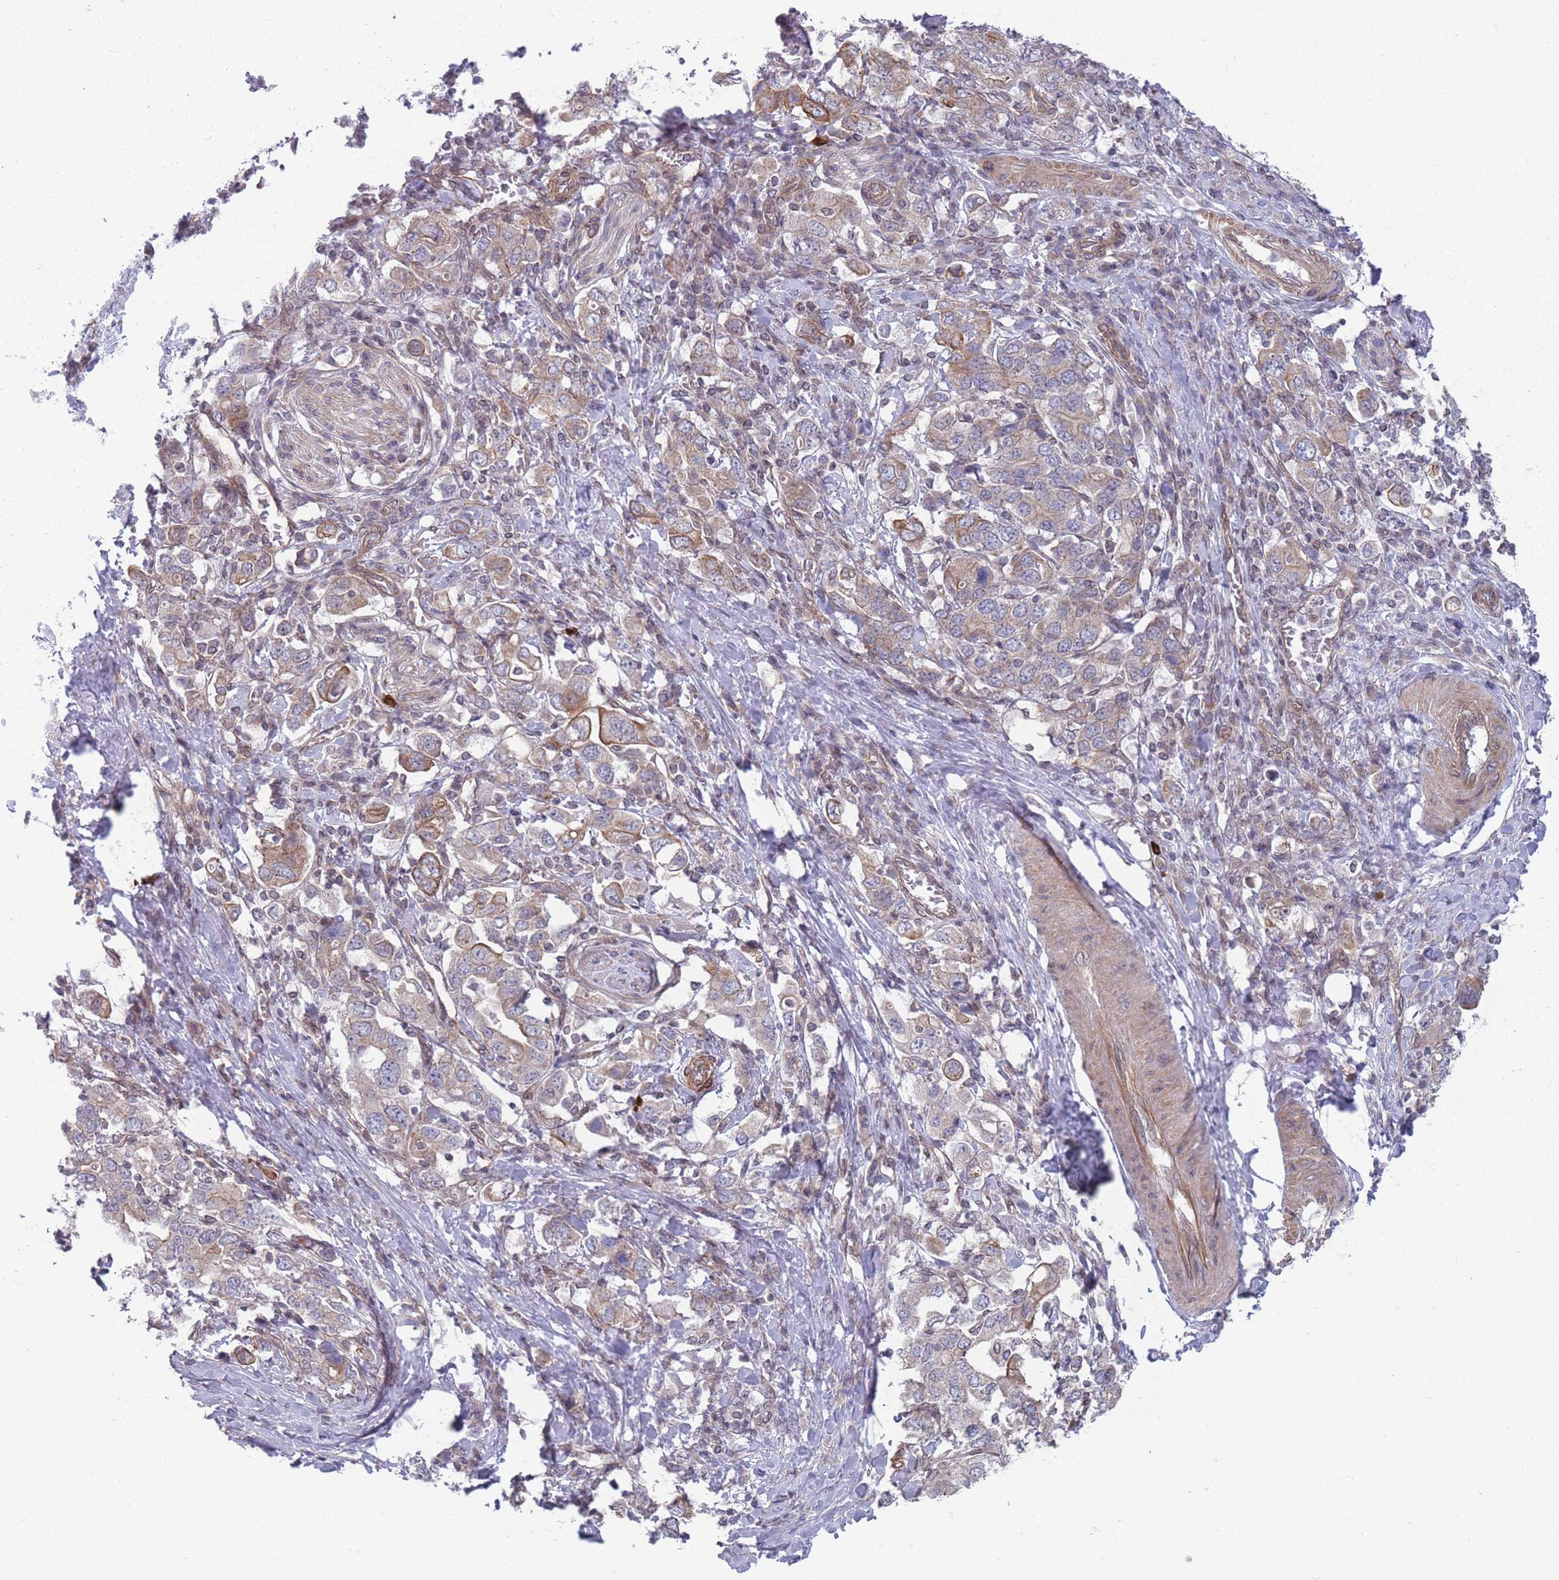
{"staining": {"intensity": "moderate", "quantity": ">75%", "location": "cytoplasmic/membranous"}, "tissue": "stomach cancer", "cell_type": "Tumor cells", "image_type": "cancer", "snomed": [{"axis": "morphology", "description": "Adenocarcinoma, NOS"}, {"axis": "topography", "description": "Stomach, upper"}, {"axis": "topography", "description": "Stomach"}], "caption": "Immunohistochemical staining of stomach cancer displays medium levels of moderate cytoplasmic/membranous protein expression in about >75% of tumor cells.", "gene": "VRK2", "patient": {"sex": "male", "age": 62}}